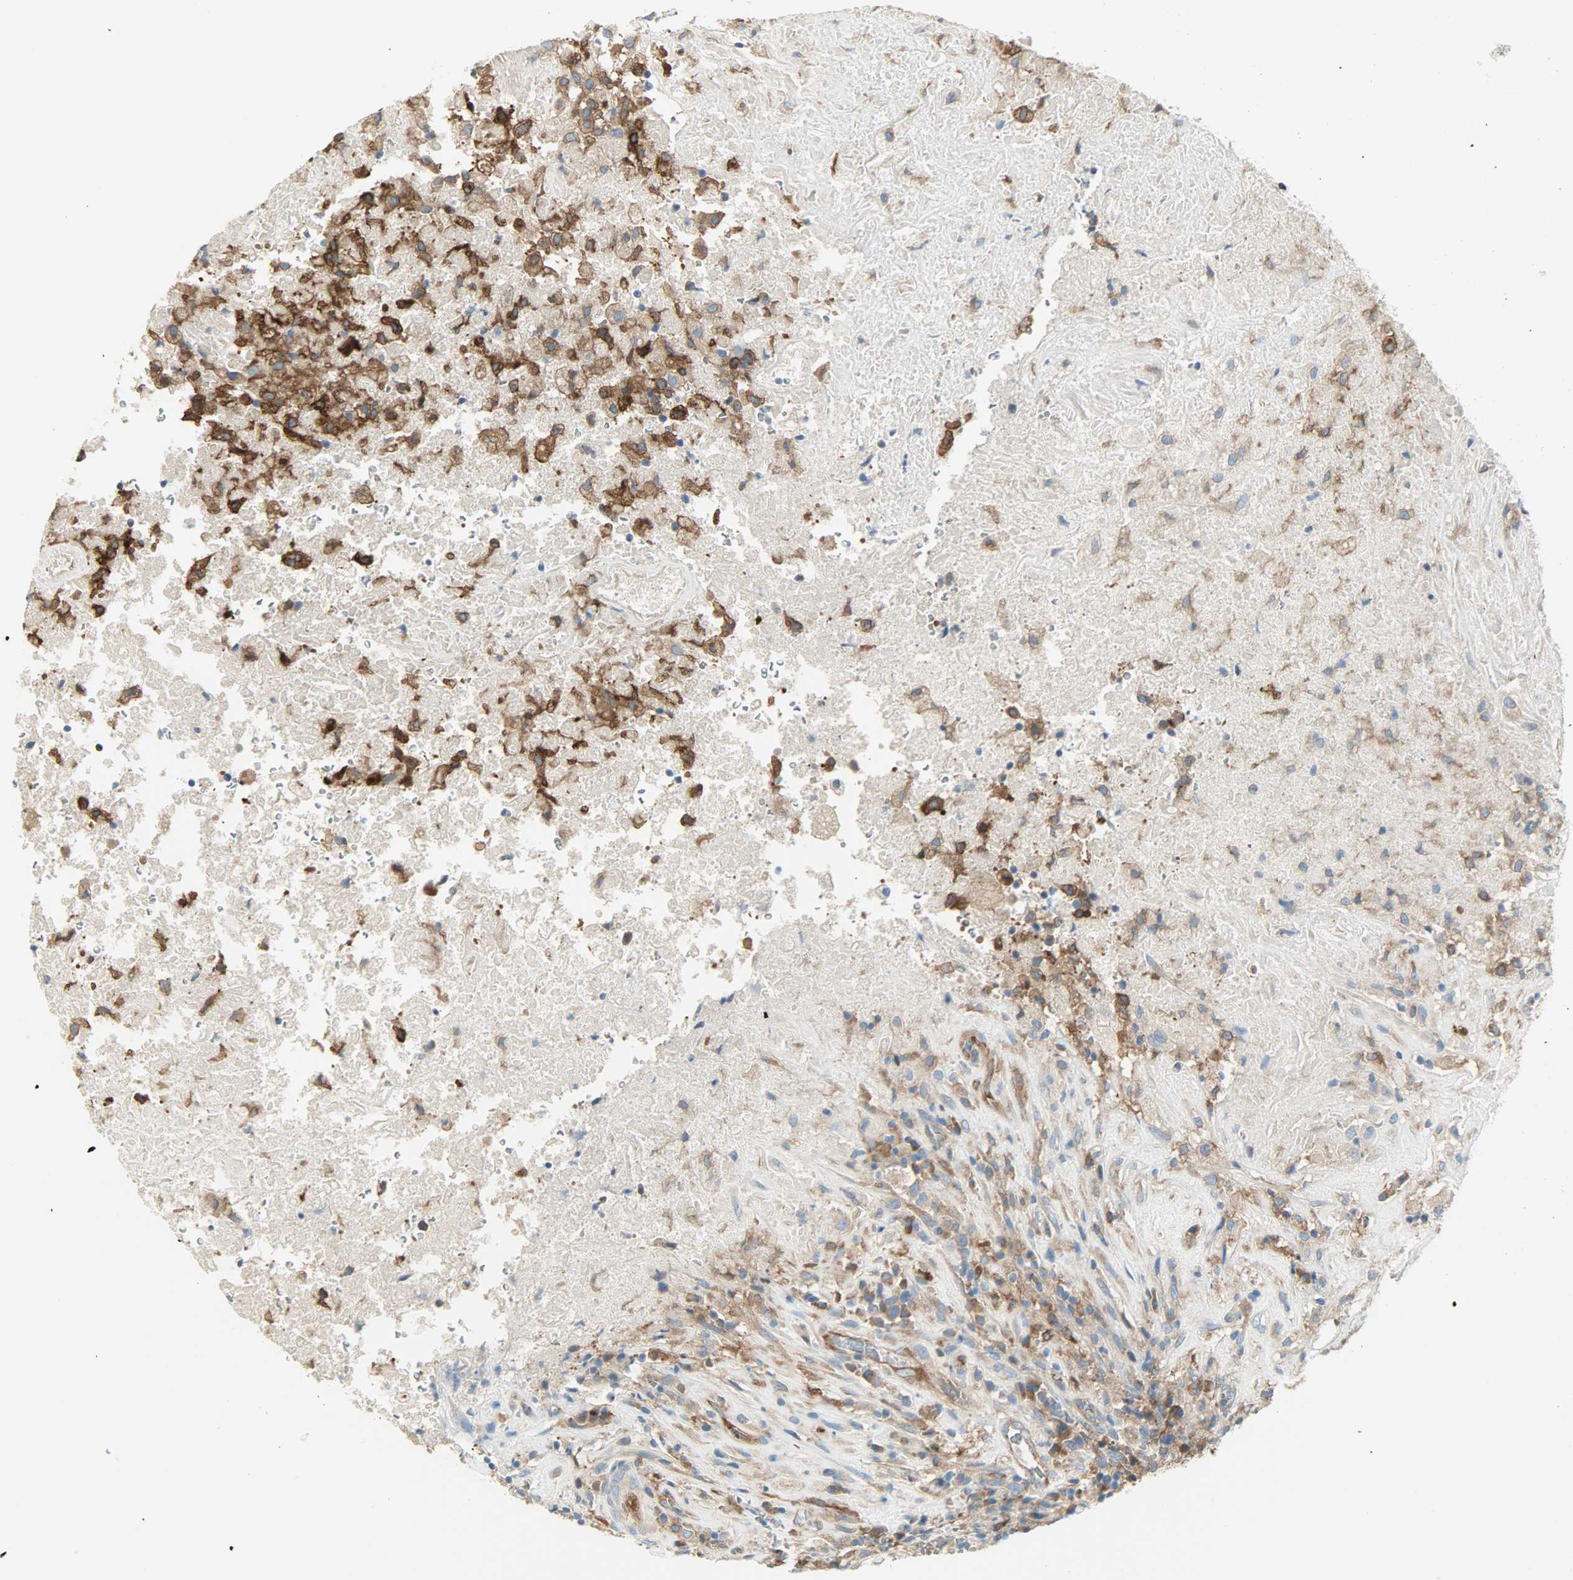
{"staining": {"intensity": "moderate", "quantity": ">75%", "location": "cytoplasmic/membranous"}, "tissue": "testis cancer", "cell_type": "Tumor cells", "image_type": "cancer", "snomed": [{"axis": "morphology", "description": "Necrosis, NOS"}, {"axis": "morphology", "description": "Carcinoma, Embryonal, NOS"}, {"axis": "topography", "description": "Testis"}], "caption": "Testis embryonal carcinoma tissue displays moderate cytoplasmic/membranous expression in approximately >75% of tumor cells, visualized by immunohistochemistry.", "gene": "WARS1", "patient": {"sex": "male", "age": 19}}